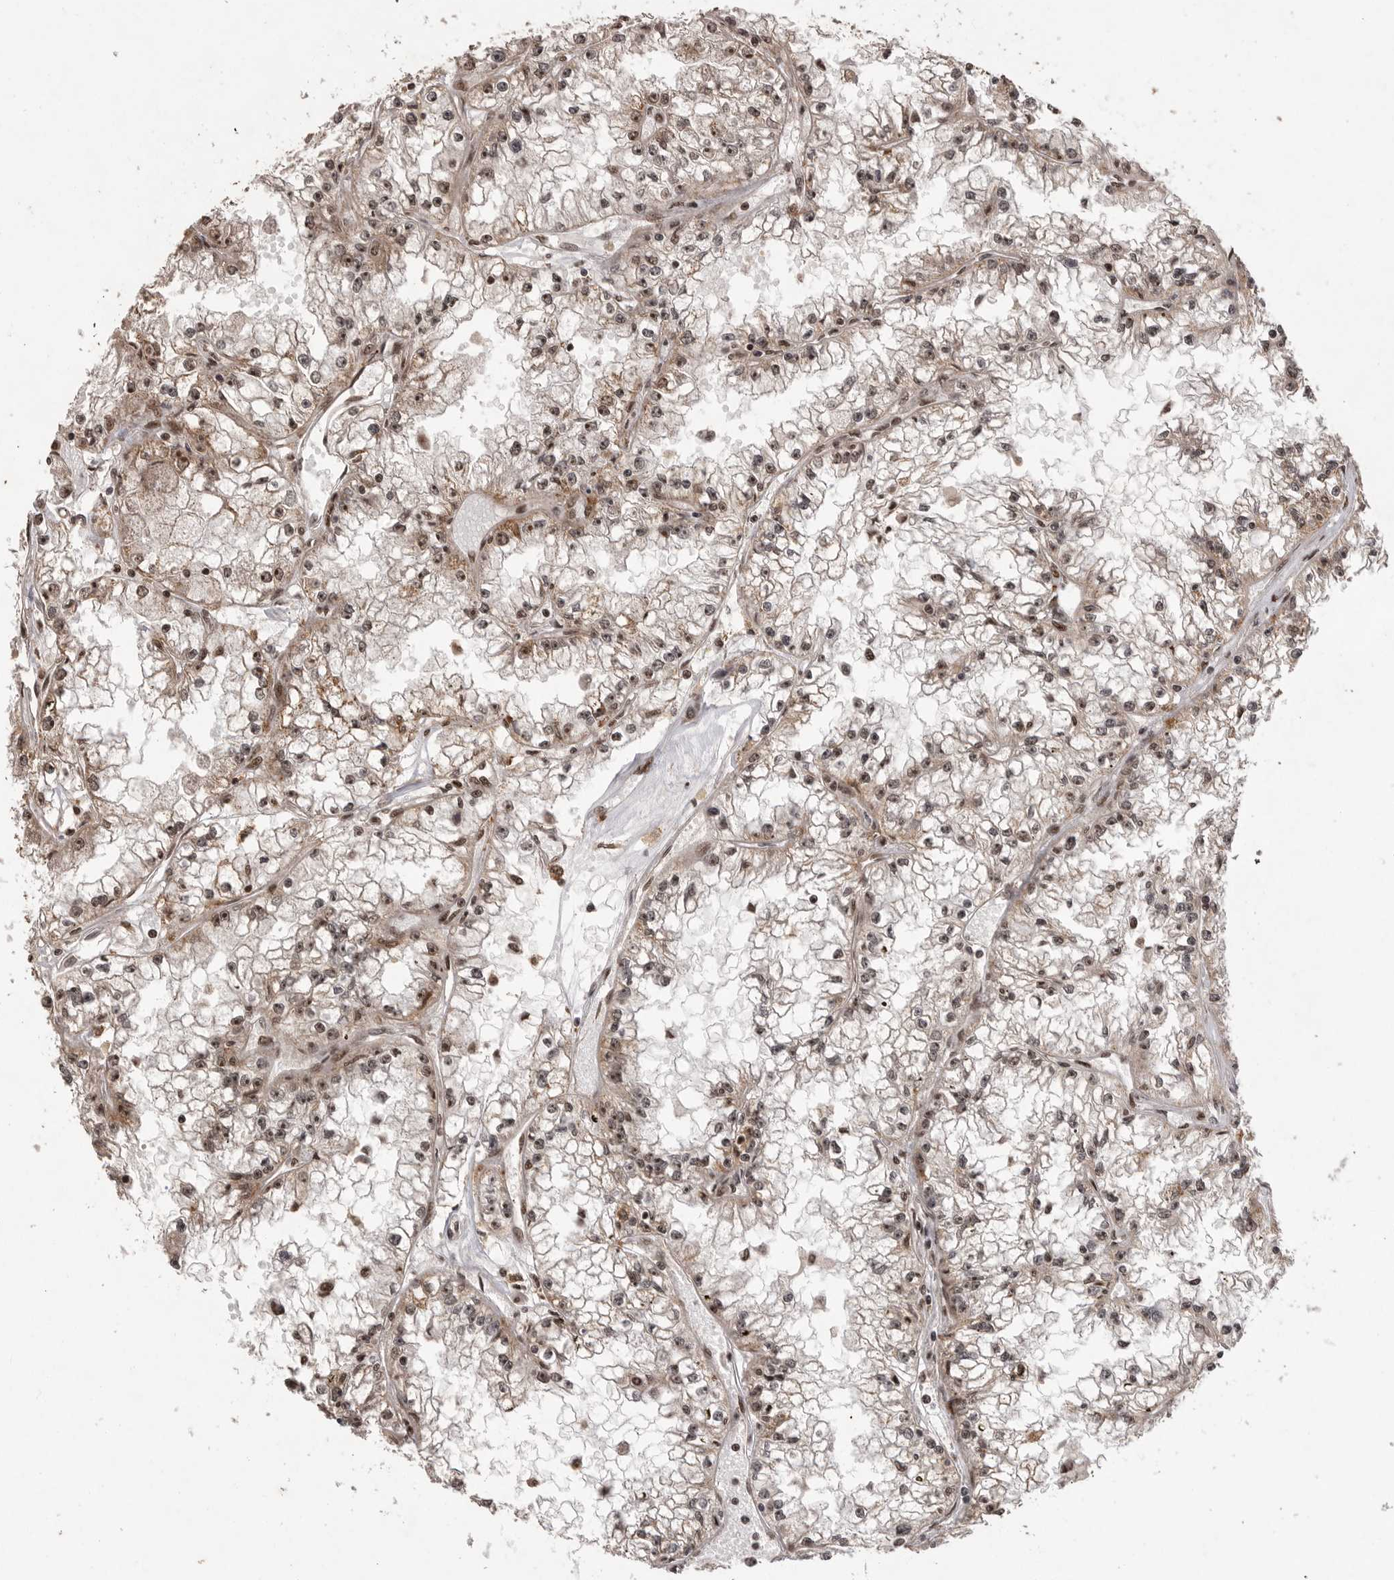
{"staining": {"intensity": "weak", "quantity": "25%-75%", "location": "cytoplasmic/membranous,nuclear"}, "tissue": "renal cancer", "cell_type": "Tumor cells", "image_type": "cancer", "snomed": [{"axis": "morphology", "description": "Adenocarcinoma, NOS"}, {"axis": "topography", "description": "Kidney"}], "caption": "DAB immunohistochemical staining of human renal adenocarcinoma demonstrates weak cytoplasmic/membranous and nuclear protein positivity in about 25%-75% of tumor cells.", "gene": "PPP1R8", "patient": {"sex": "male", "age": 56}}